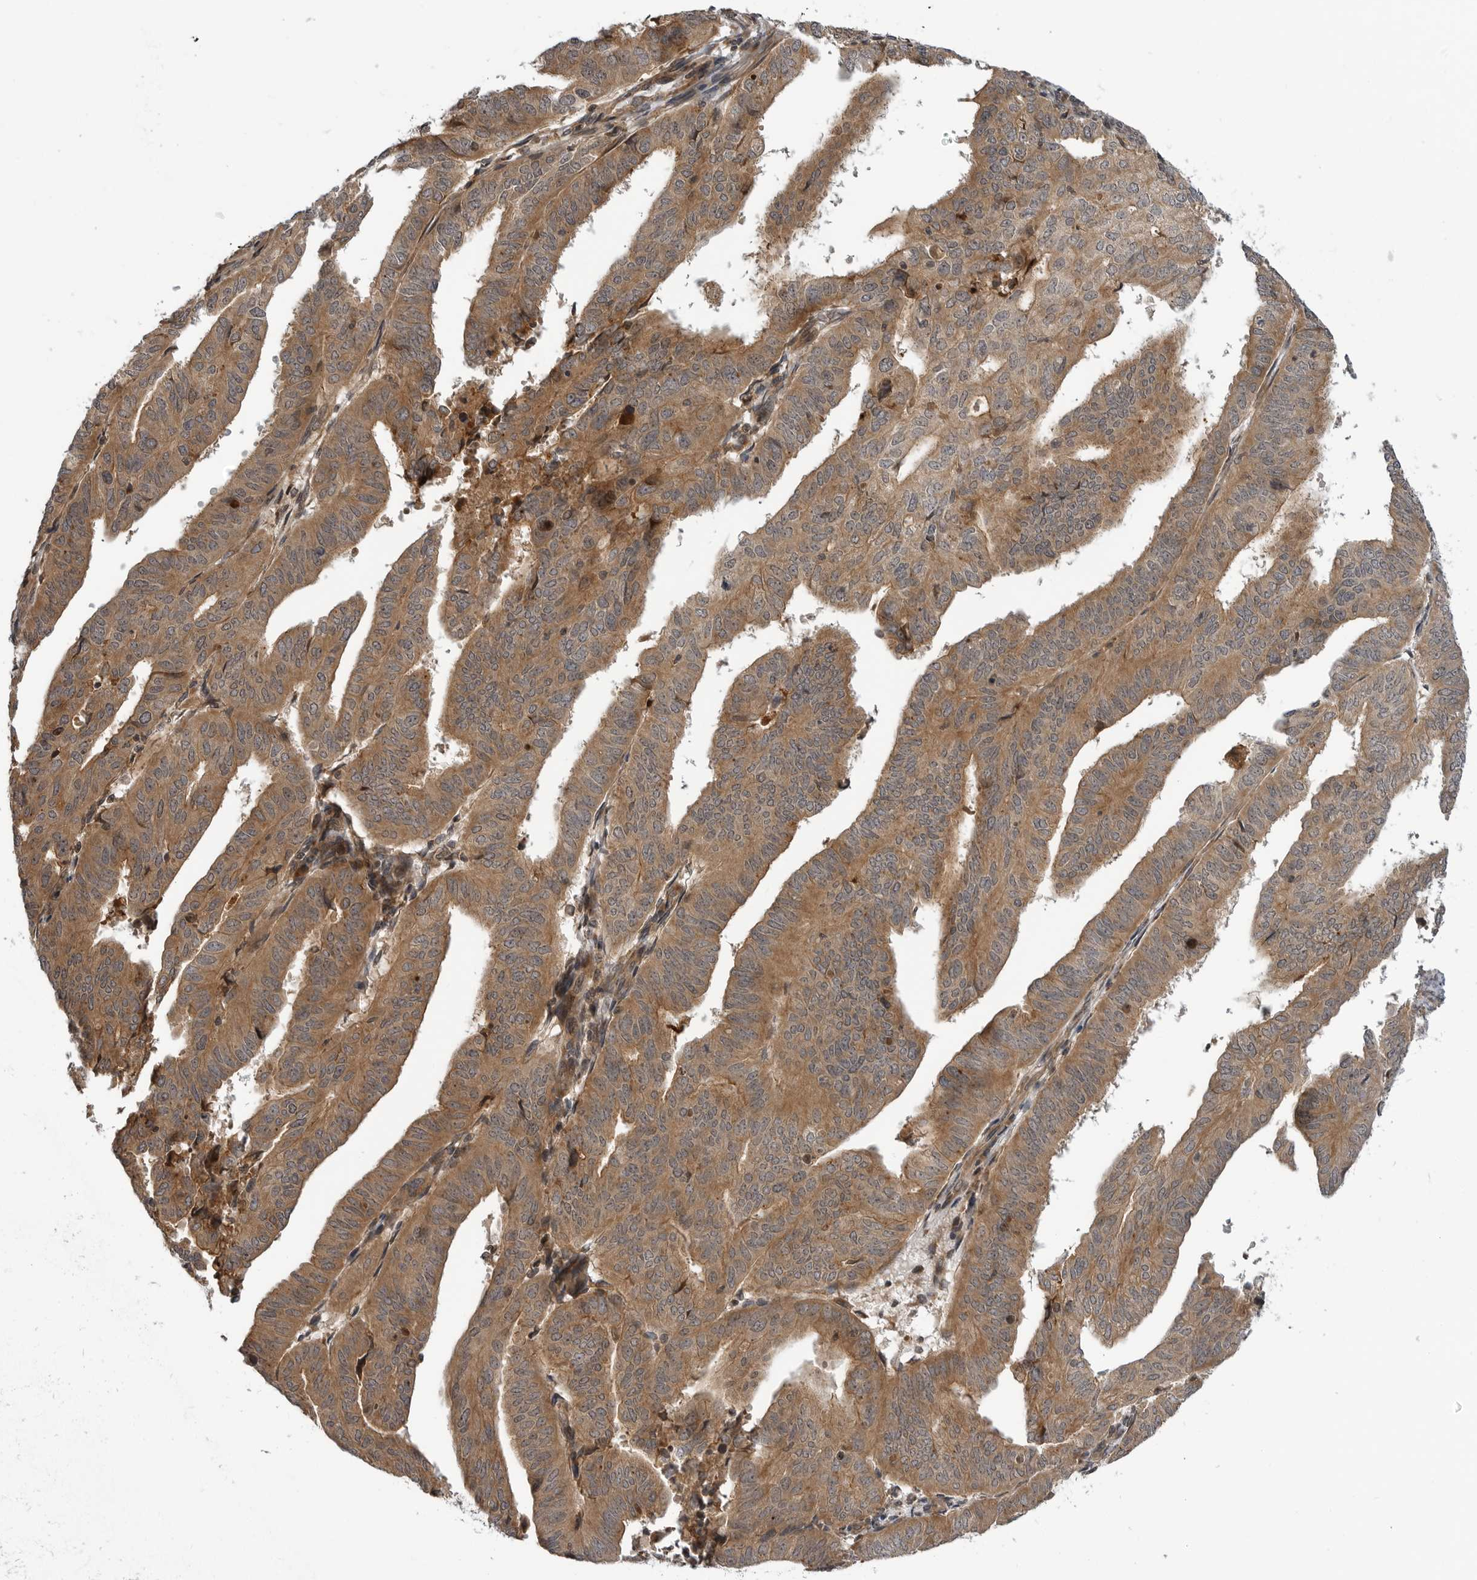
{"staining": {"intensity": "moderate", "quantity": ">75%", "location": "cytoplasmic/membranous"}, "tissue": "endometrial cancer", "cell_type": "Tumor cells", "image_type": "cancer", "snomed": [{"axis": "morphology", "description": "Adenocarcinoma, NOS"}, {"axis": "topography", "description": "Uterus"}], "caption": "Immunohistochemistry (DAB) staining of human endometrial adenocarcinoma exhibits moderate cytoplasmic/membranous protein staining in about >75% of tumor cells.", "gene": "LRRC45", "patient": {"sex": "female", "age": 77}}